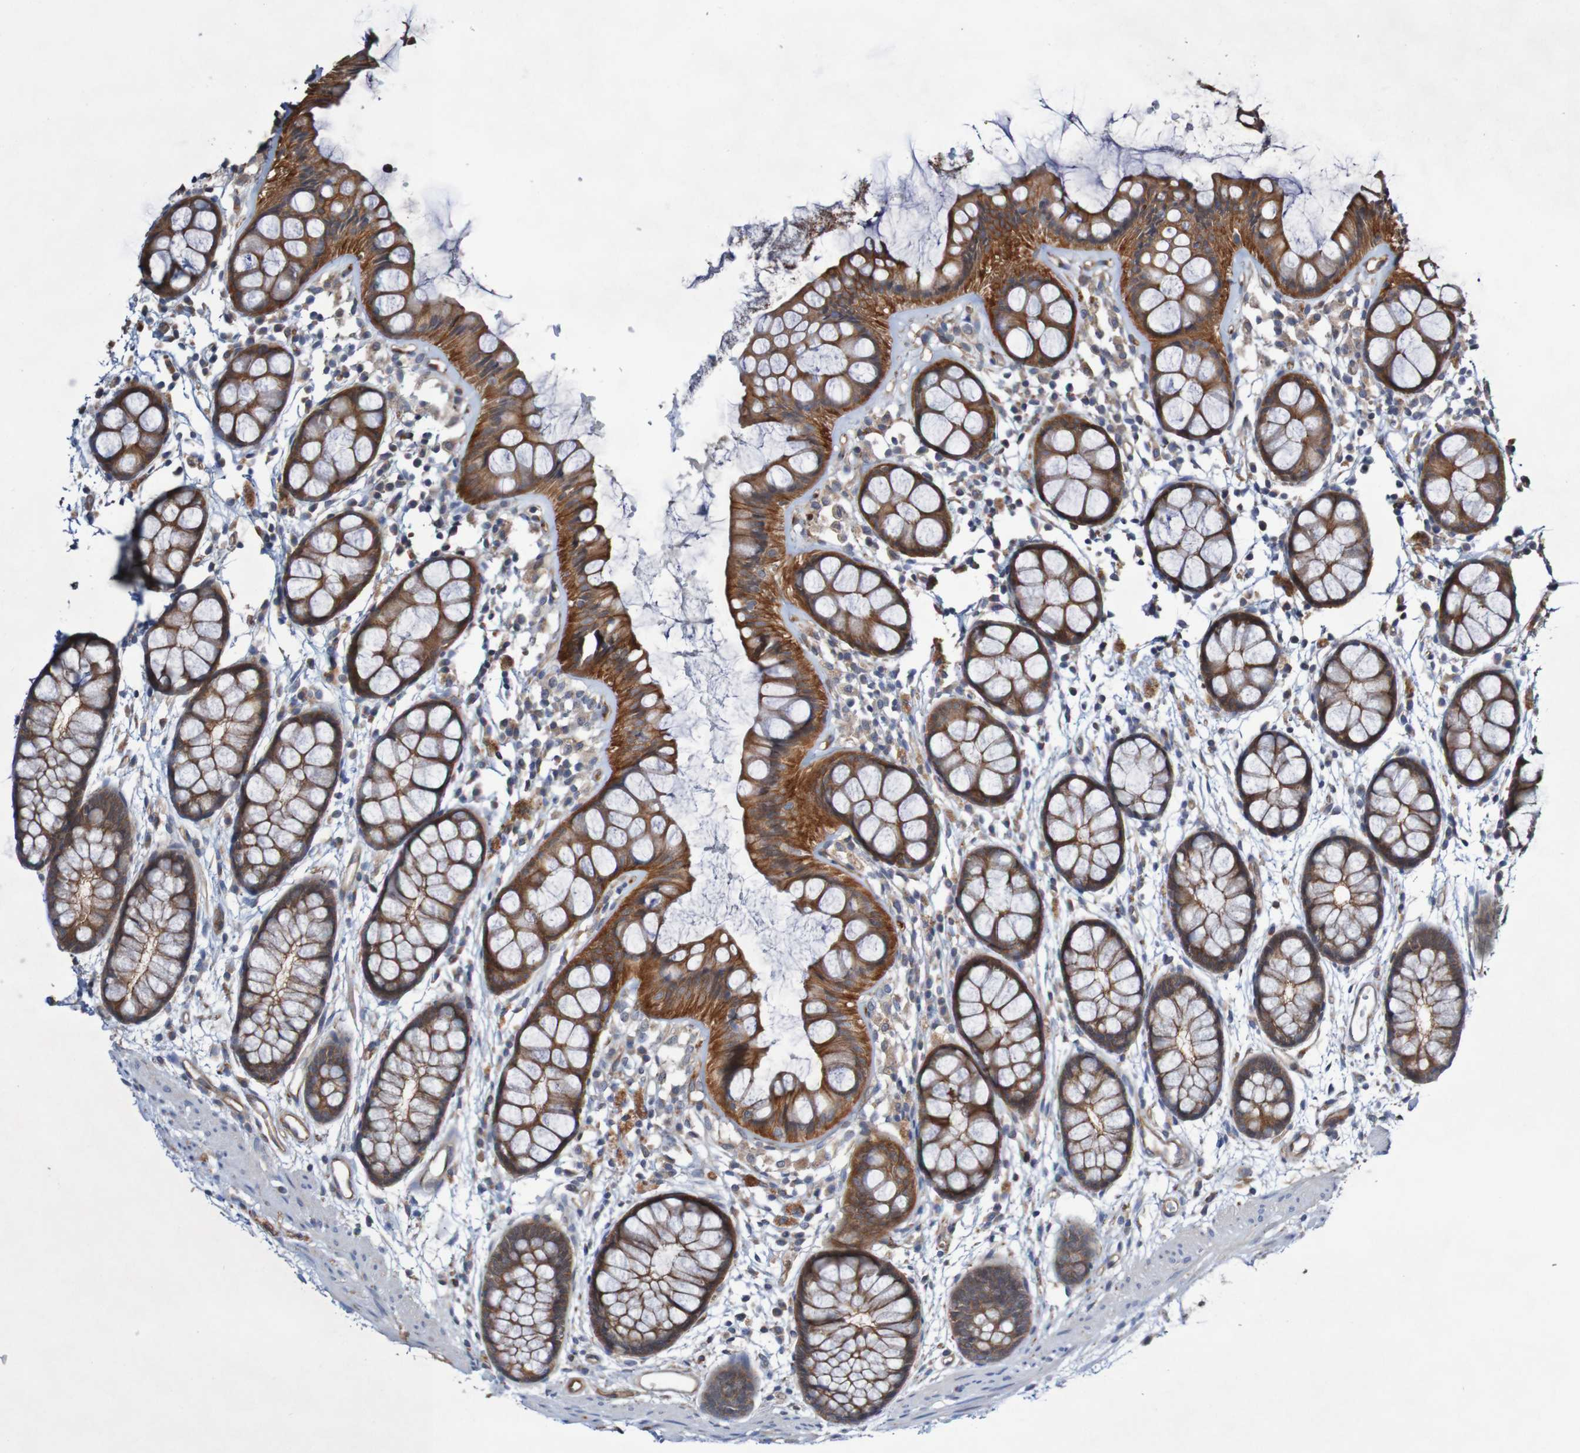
{"staining": {"intensity": "strong", "quantity": ">75%", "location": "cytoplasmic/membranous"}, "tissue": "rectum", "cell_type": "Glandular cells", "image_type": "normal", "snomed": [{"axis": "morphology", "description": "Normal tissue, NOS"}, {"axis": "topography", "description": "Rectum"}], "caption": "Immunohistochemistry (IHC) (DAB) staining of normal rectum displays strong cytoplasmic/membranous protein positivity in about >75% of glandular cells. (DAB (3,3'-diaminobenzidine) = brown stain, brightfield microscopy at high magnification).", "gene": "ST8SIA6", "patient": {"sex": "female", "age": 66}}